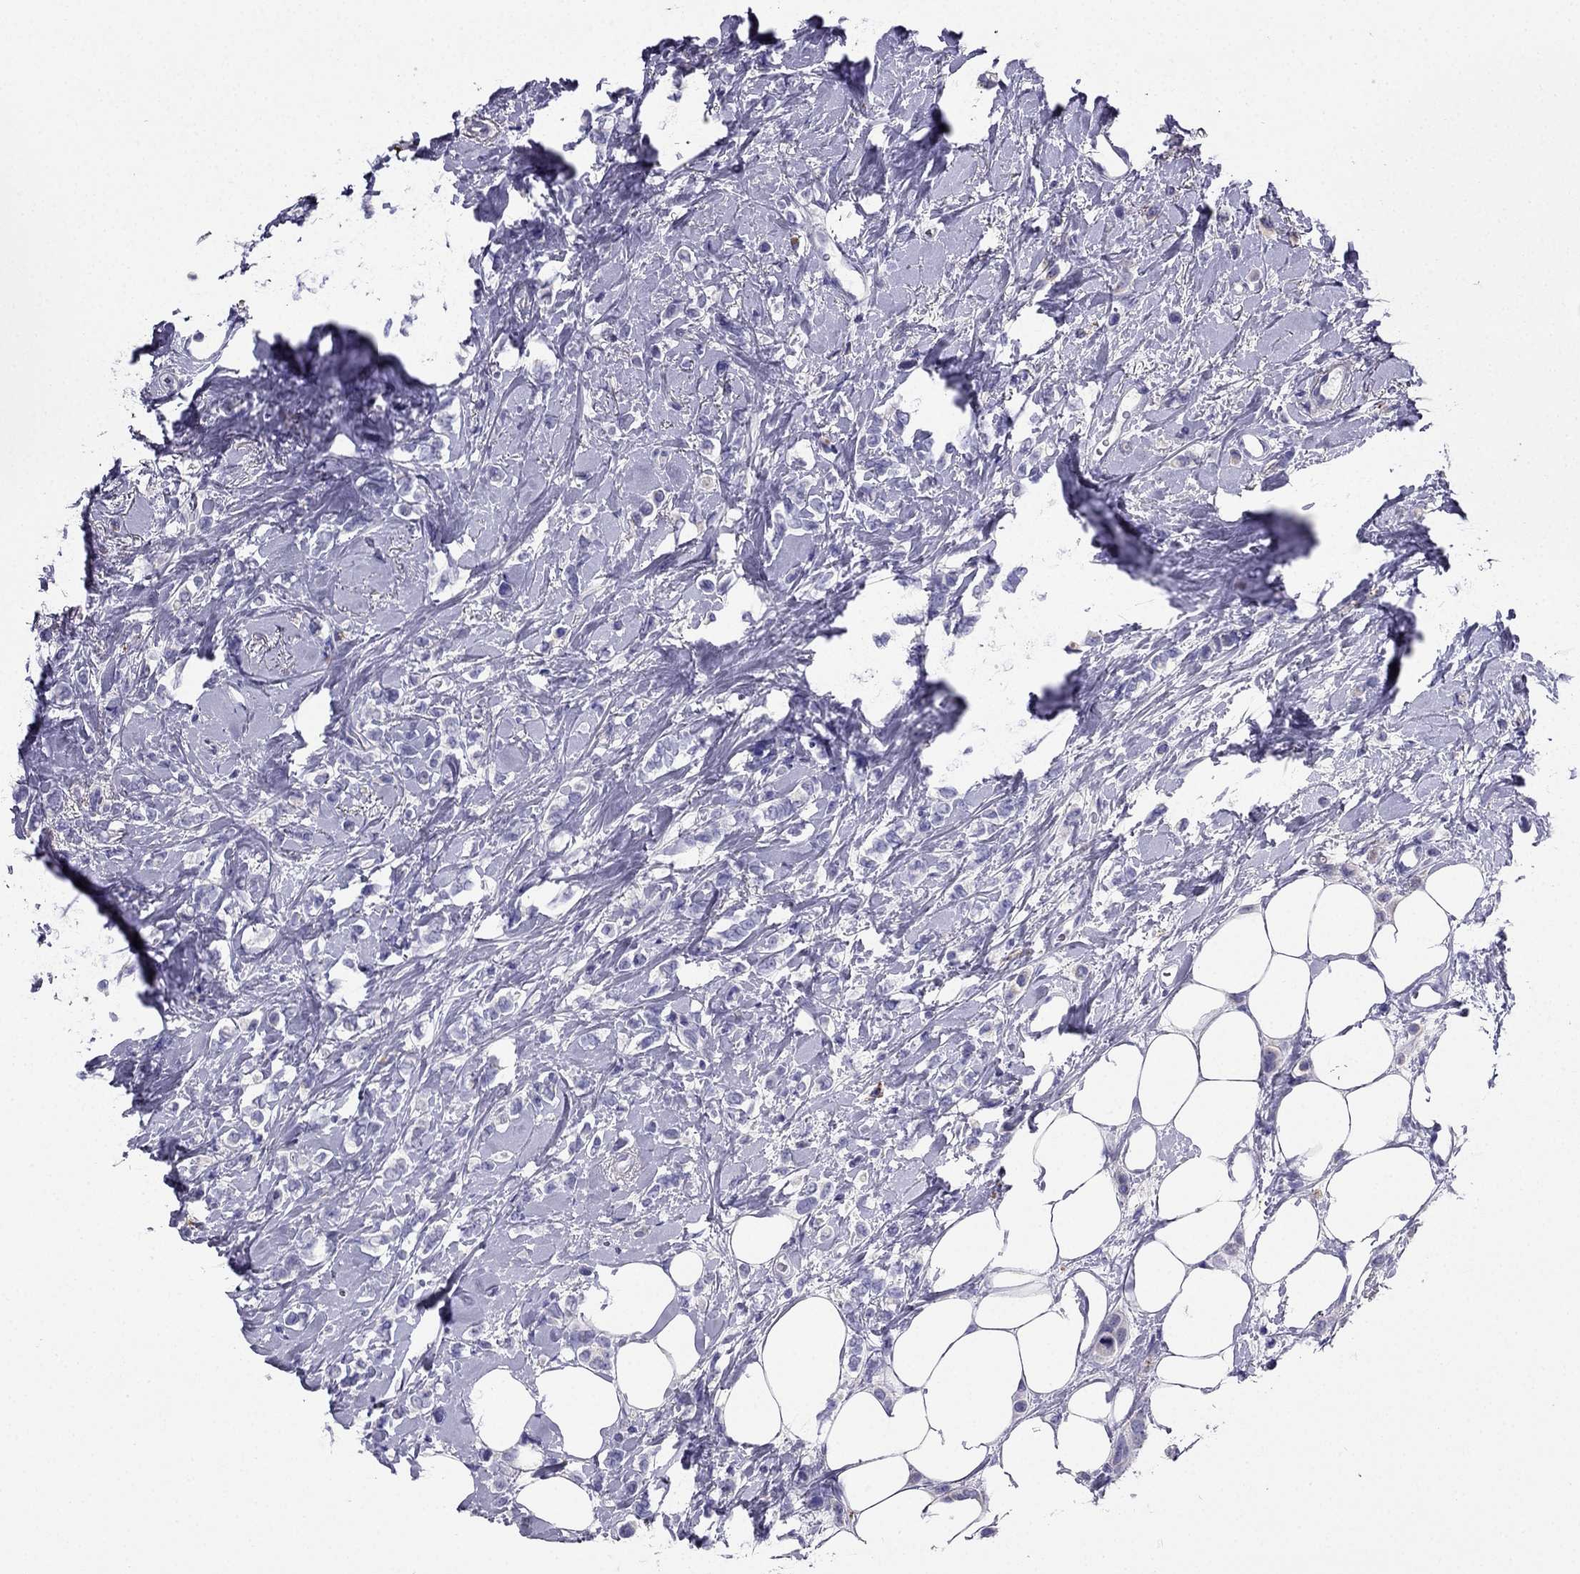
{"staining": {"intensity": "negative", "quantity": "none", "location": "none"}, "tissue": "breast cancer", "cell_type": "Tumor cells", "image_type": "cancer", "snomed": [{"axis": "morphology", "description": "Lobular carcinoma"}, {"axis": "topography", "description": "Breast"}], "caption": "There is no significant staining in tumor cells of breast lobular carcinoma.", "gene": "PTH", "patient": {"sex": "female", "age": 66}}